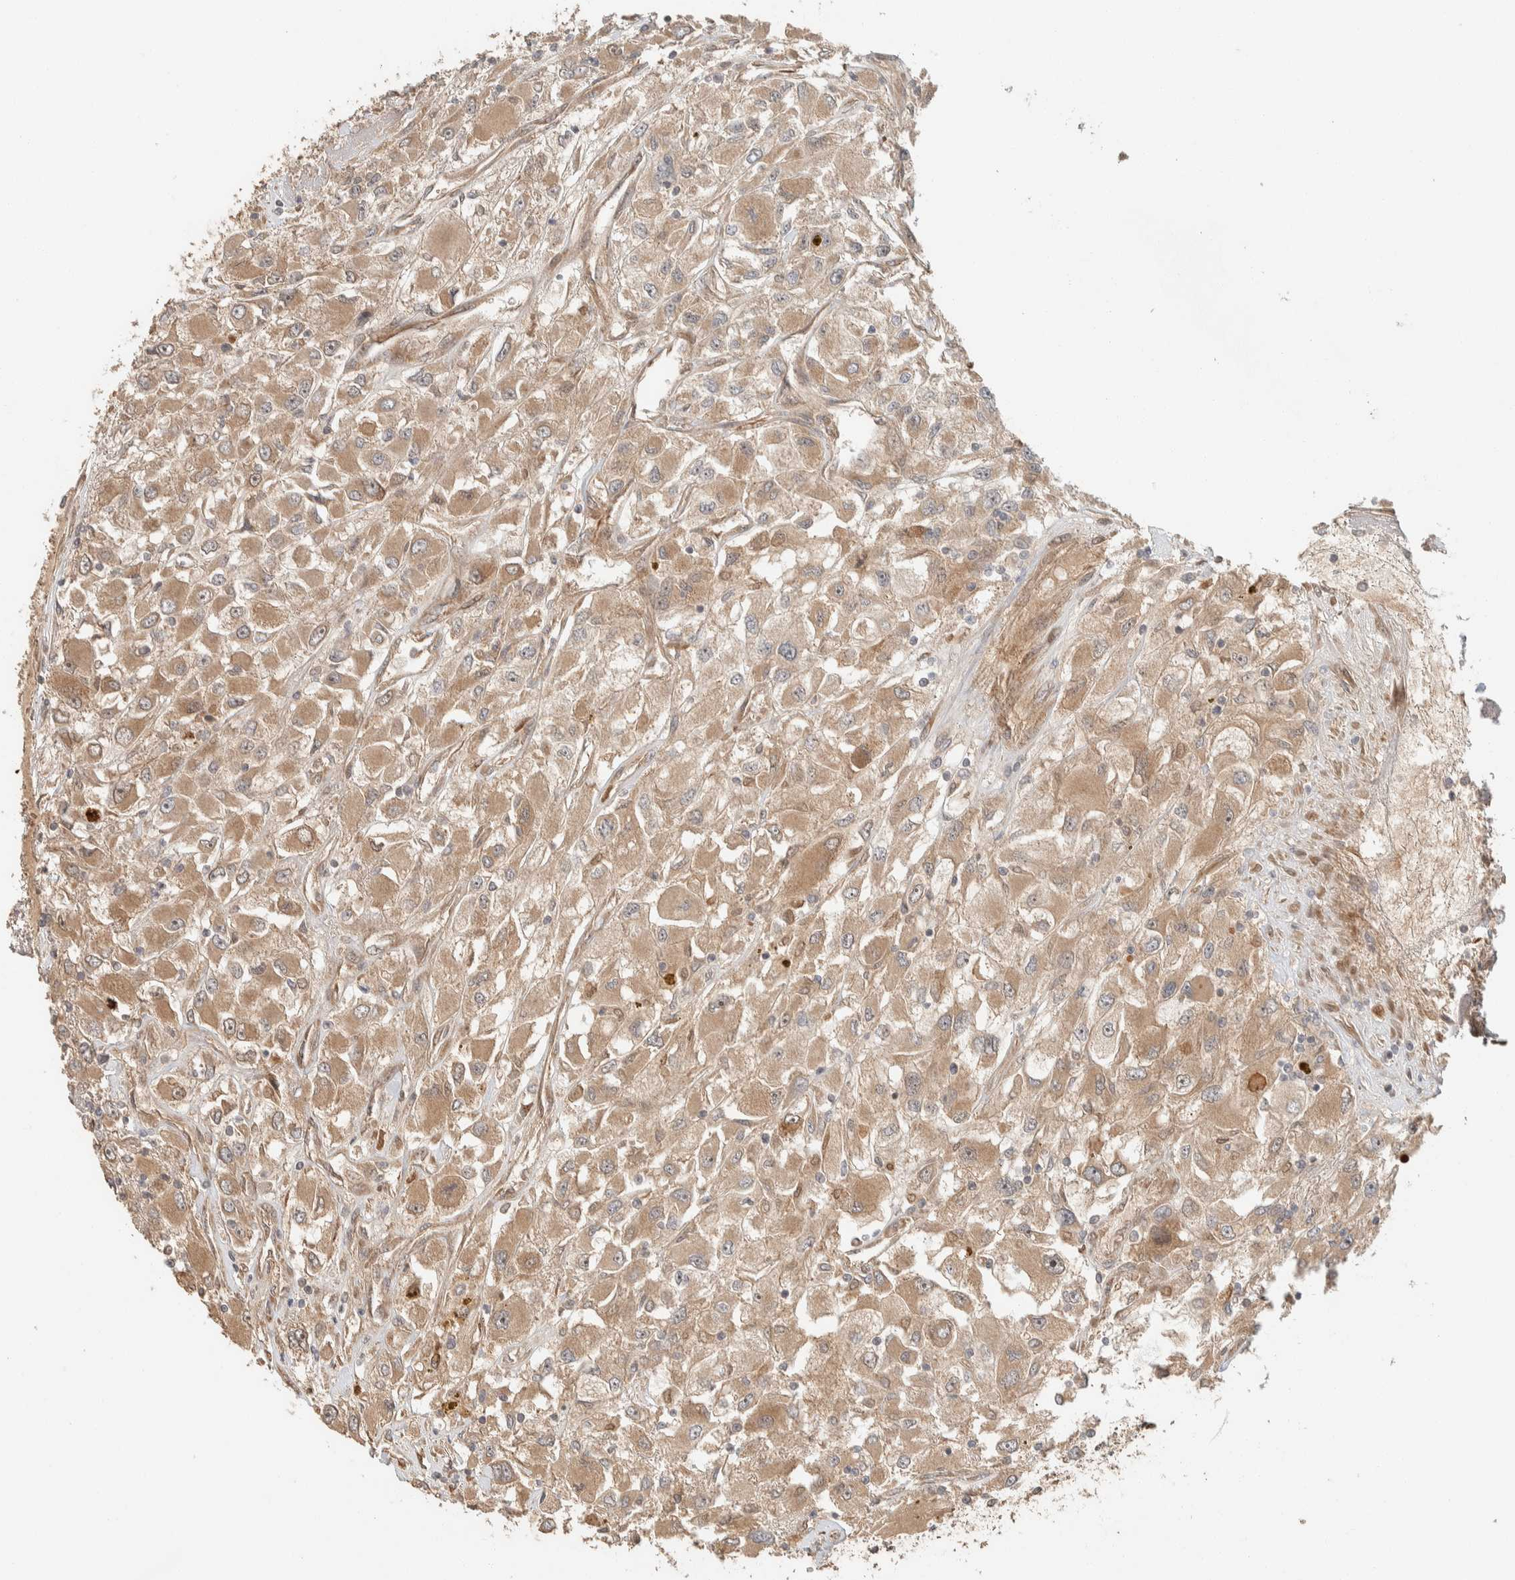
{"staining": {"intensity": "moderate", "quantity": ">75%", "location": "cytoplasmic/membranous"}, "tissue": "renal cancer", "cell_type": "Tumor cells", "image_type": "cancer", "snomed": [{"axis": "morphology", "description": "Adenocarcinoma, NOS"}, {"axis": "topography", "description": "Kidney"}], "caption": "Adenocarcinoma (renal) tissue reveals moderate cytoplasmic/membranous staining in about >75% of tumor cells, visualized by immunohistochemistry.", "gene": "ZBTB2", "patient": {"sex": "female", "age": 52}}